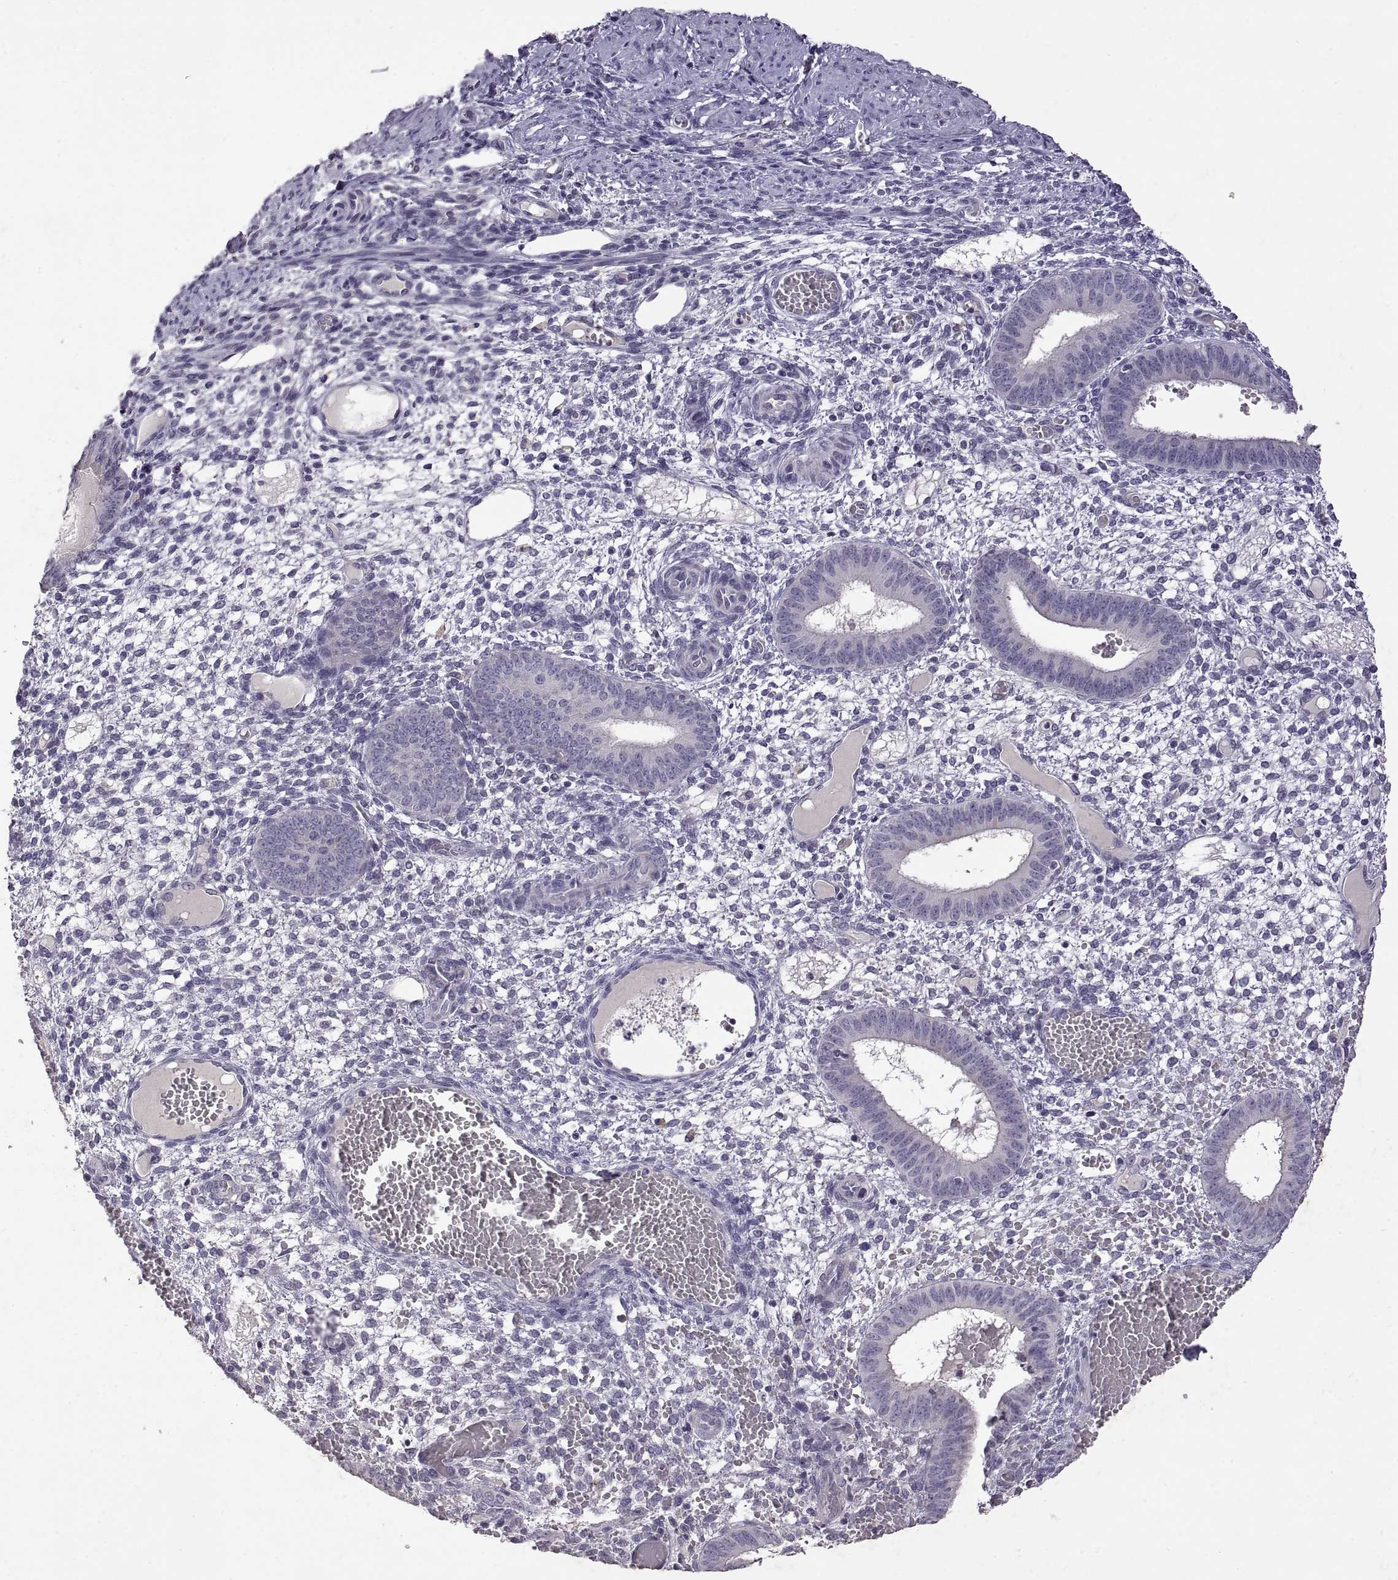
{"staining": {"intensity": "negative", "quantity": "none", "location": "none"}, "tissue": "endometrium", "cell_type": "Cells in endometrial stroma", "image_type": "normal", "snomed": [{"axis": "morphology", "description": "Normal tissue, NOS"}, {"axis": "topography", "description": "Endometrium"}], "caption": "Immunohistochemical staining of unremarkable endometrium shows no significant expression in cells in endometrial stroma.", "gene": "DEFB136", "patient": {"sex": "female", "age": 42}}